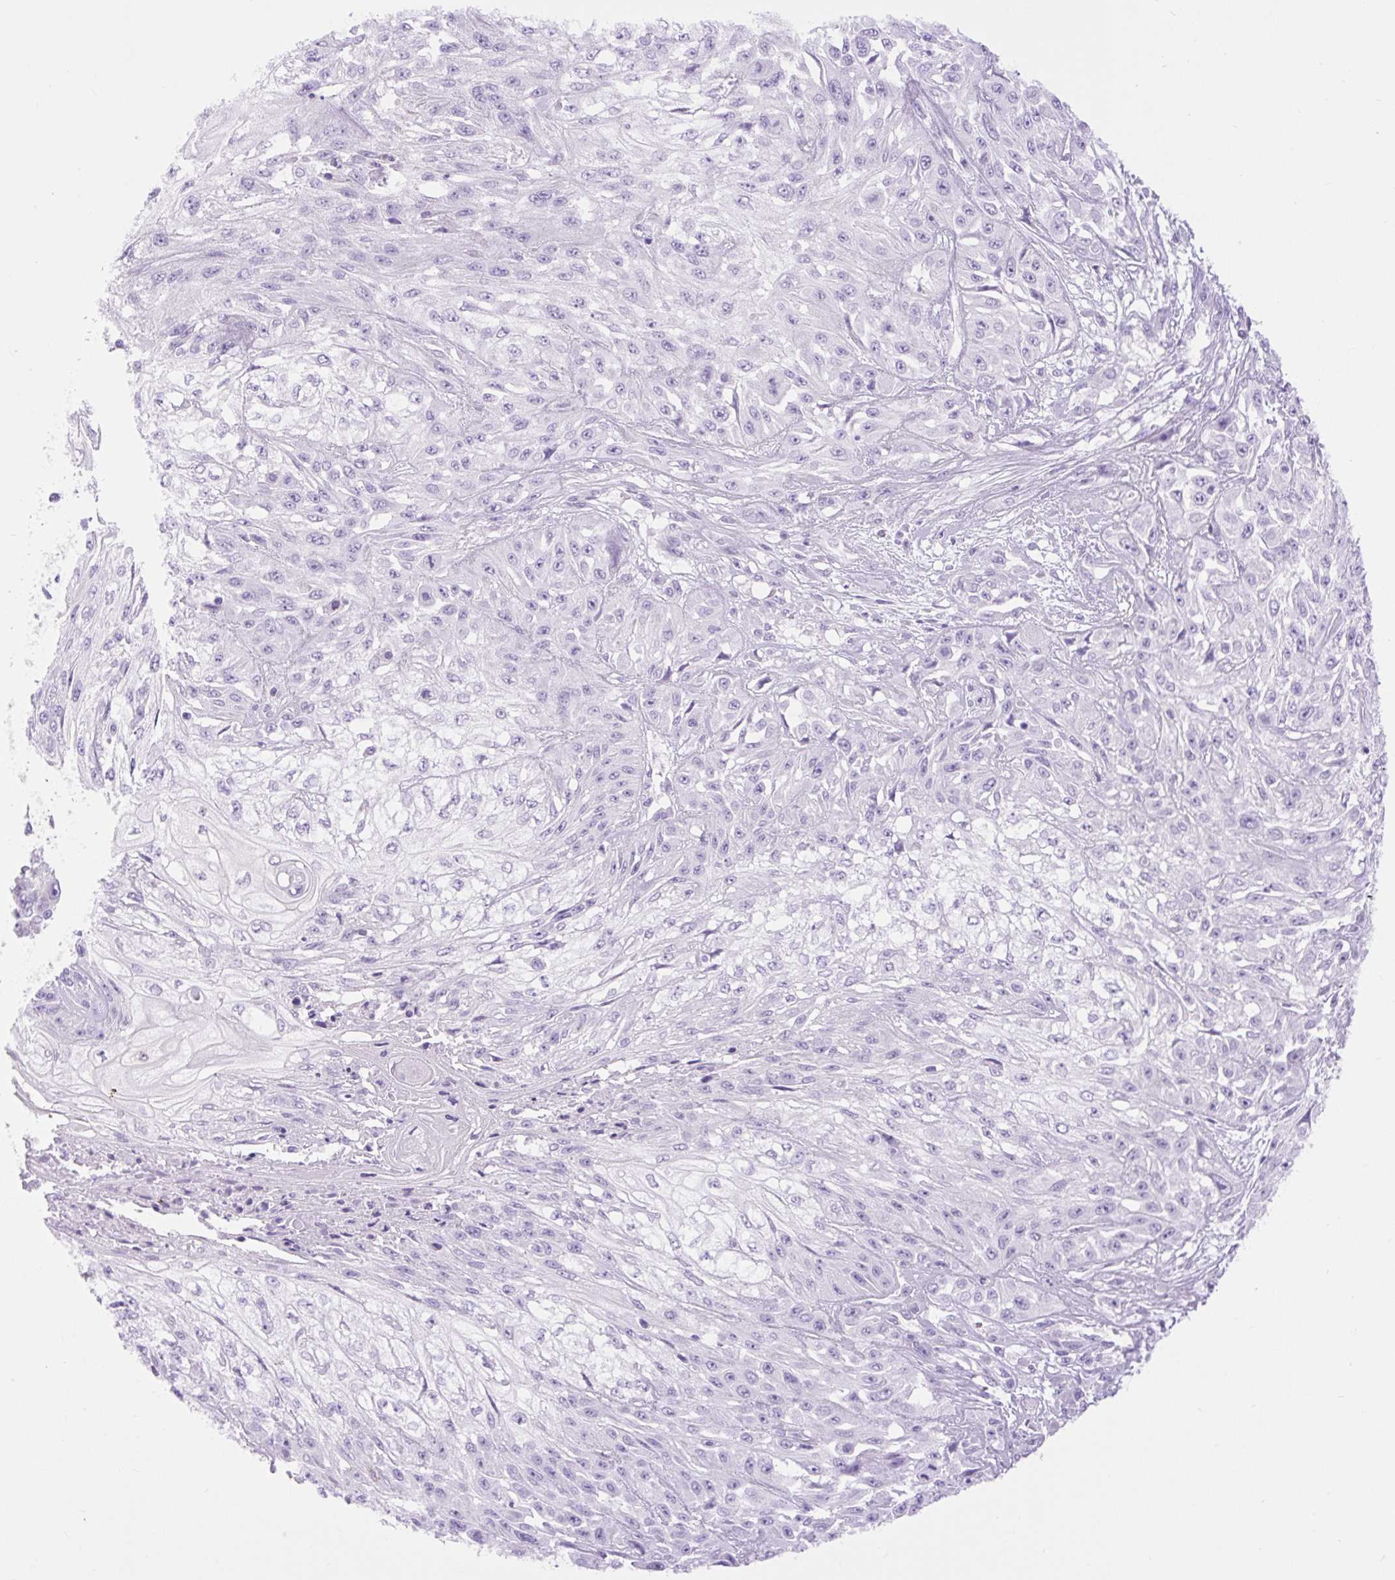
{"staining": {"intensity": "negative", "quantity": "none", "location": "none"}, "tissue": "skin cancer", "cell_type": "Tumor cells", "image_type": "cancer", "snomed": [{"axis": "morphology", "description": "Squamous cell carcinoma, NOS"}, {"axis": "morphology", "description": "Squamous cell carcinoma, metastatic, NOS"}, {"axis": "topography", "description": "Skin"}, {"axis": "topography", "description": "Lymph node"}], "caption": "Tumor cells are negative for brown protein staining in squamous cell carcinoma (skin).", "gene": "SLC25A40", "patient": {"sex": "male", "age": 75}}